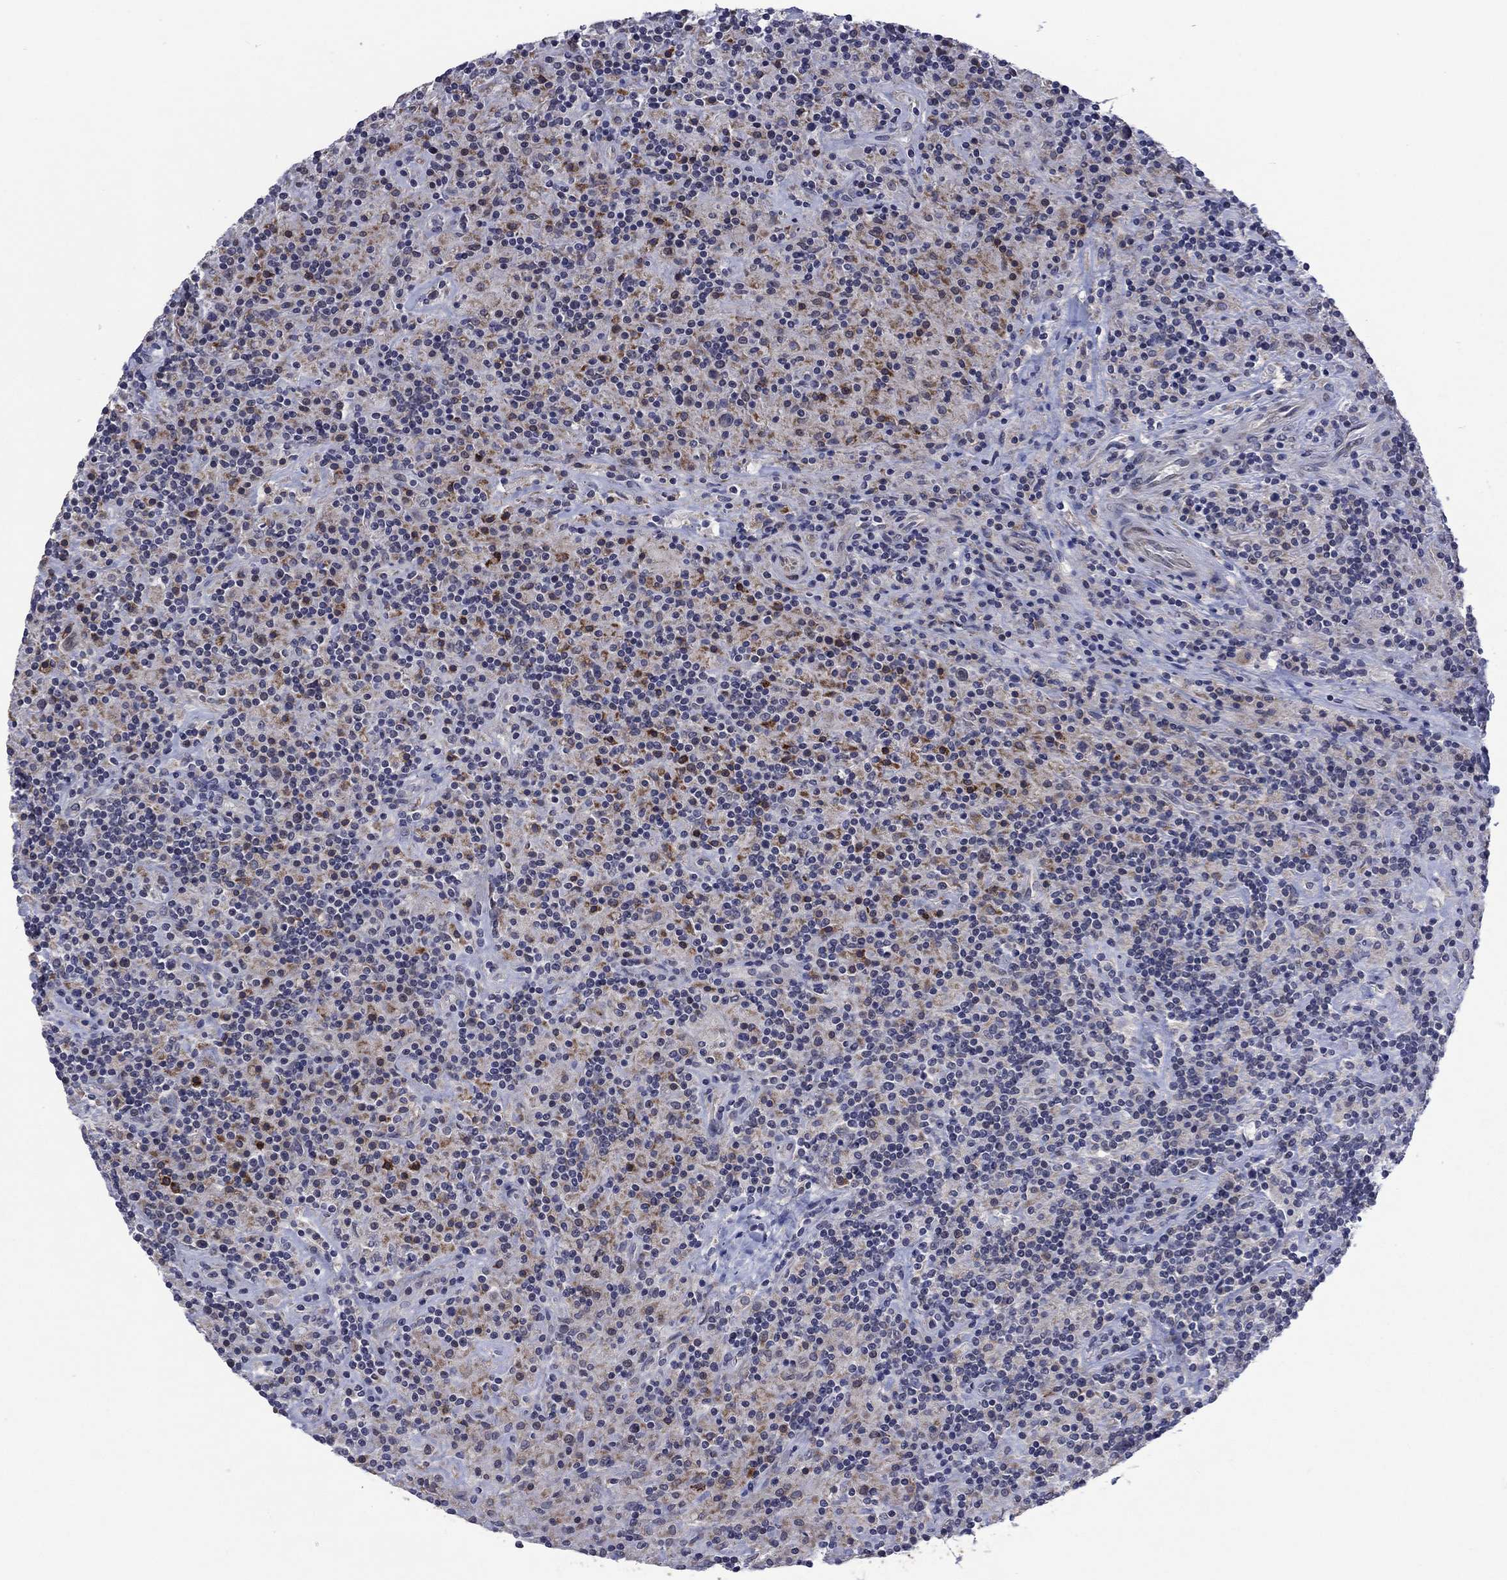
{"staining": {"intensity": "negative", "quantity": "none", "location": "none"}, "tissue": "lymphoma", "cell_type": "Tumor cells", "image_type": "cancer", "snomed": [{"axis": "morphology", "description": "Hodgkin's disease, NOS"}, {"axis": "topography", "description": "Lymph node"}], "caption": "The histopathology image demonstrates no staining of tumor cells in Hodgkin's disease.", "gene": "SDC1", "patient": {"sex": "male", "age": 70}}